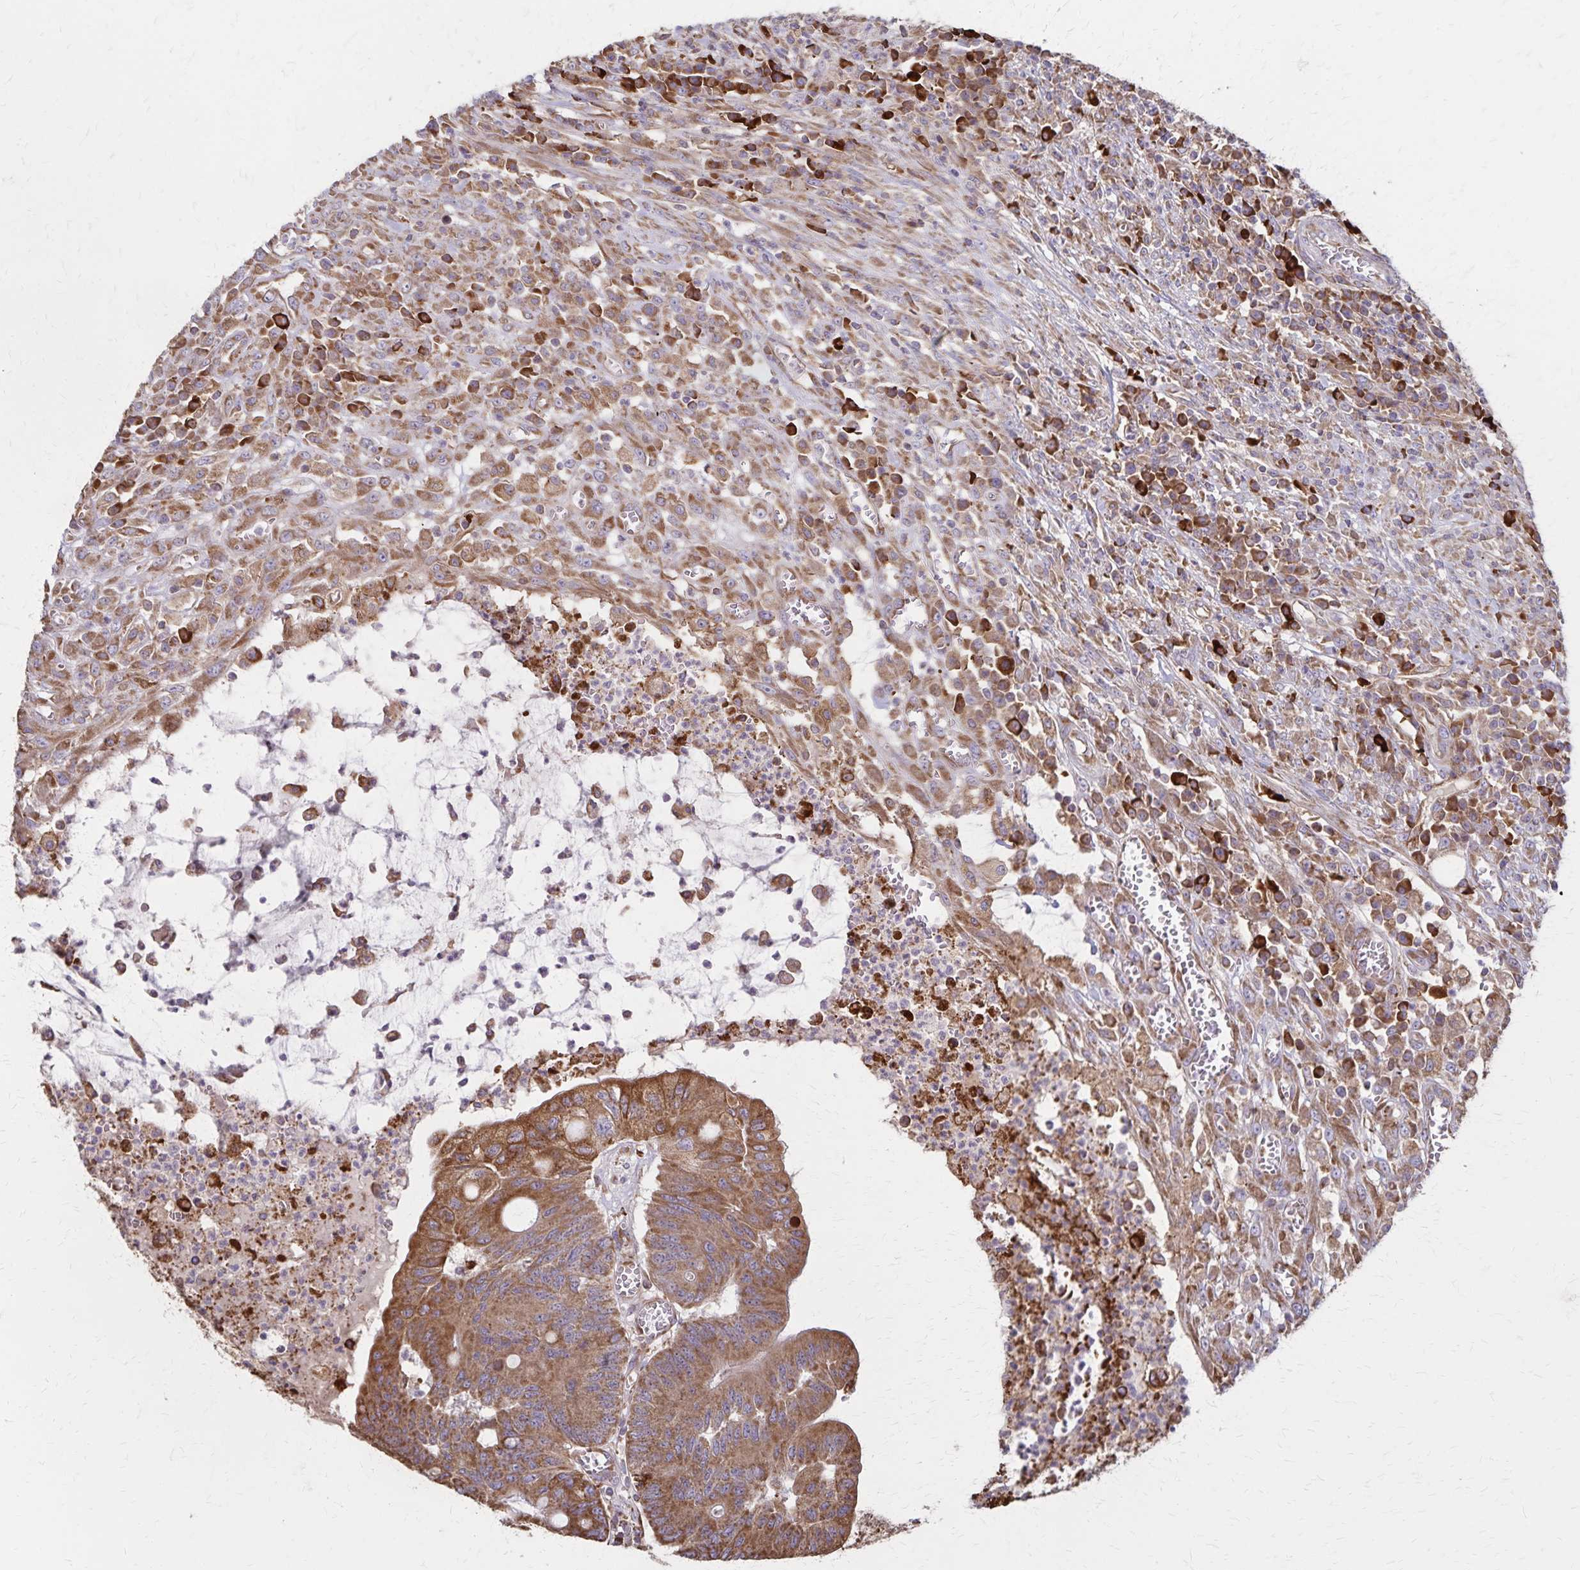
{"staining": {"intensity": "moderate", "quantity": ">75%", "location": "cytoplasmic/membranous"}, "tissue": "colorectal cancer", "cell_type": "Tumor cells", "image_type": "cancer", "snomed": [{"axis": "morphology", "description": "Adenocarcinoma, NOS"}, {"axis": "topography", "description": "Colon"}], "caption": "A histopathology image of adenocarcinoma (colorectal) stained for a protein reveals moderate cytoplasmic/membranous brown staining in tumor cells.", "gene": "RNF10", "patient": {"sex": "male", "age": 65}}